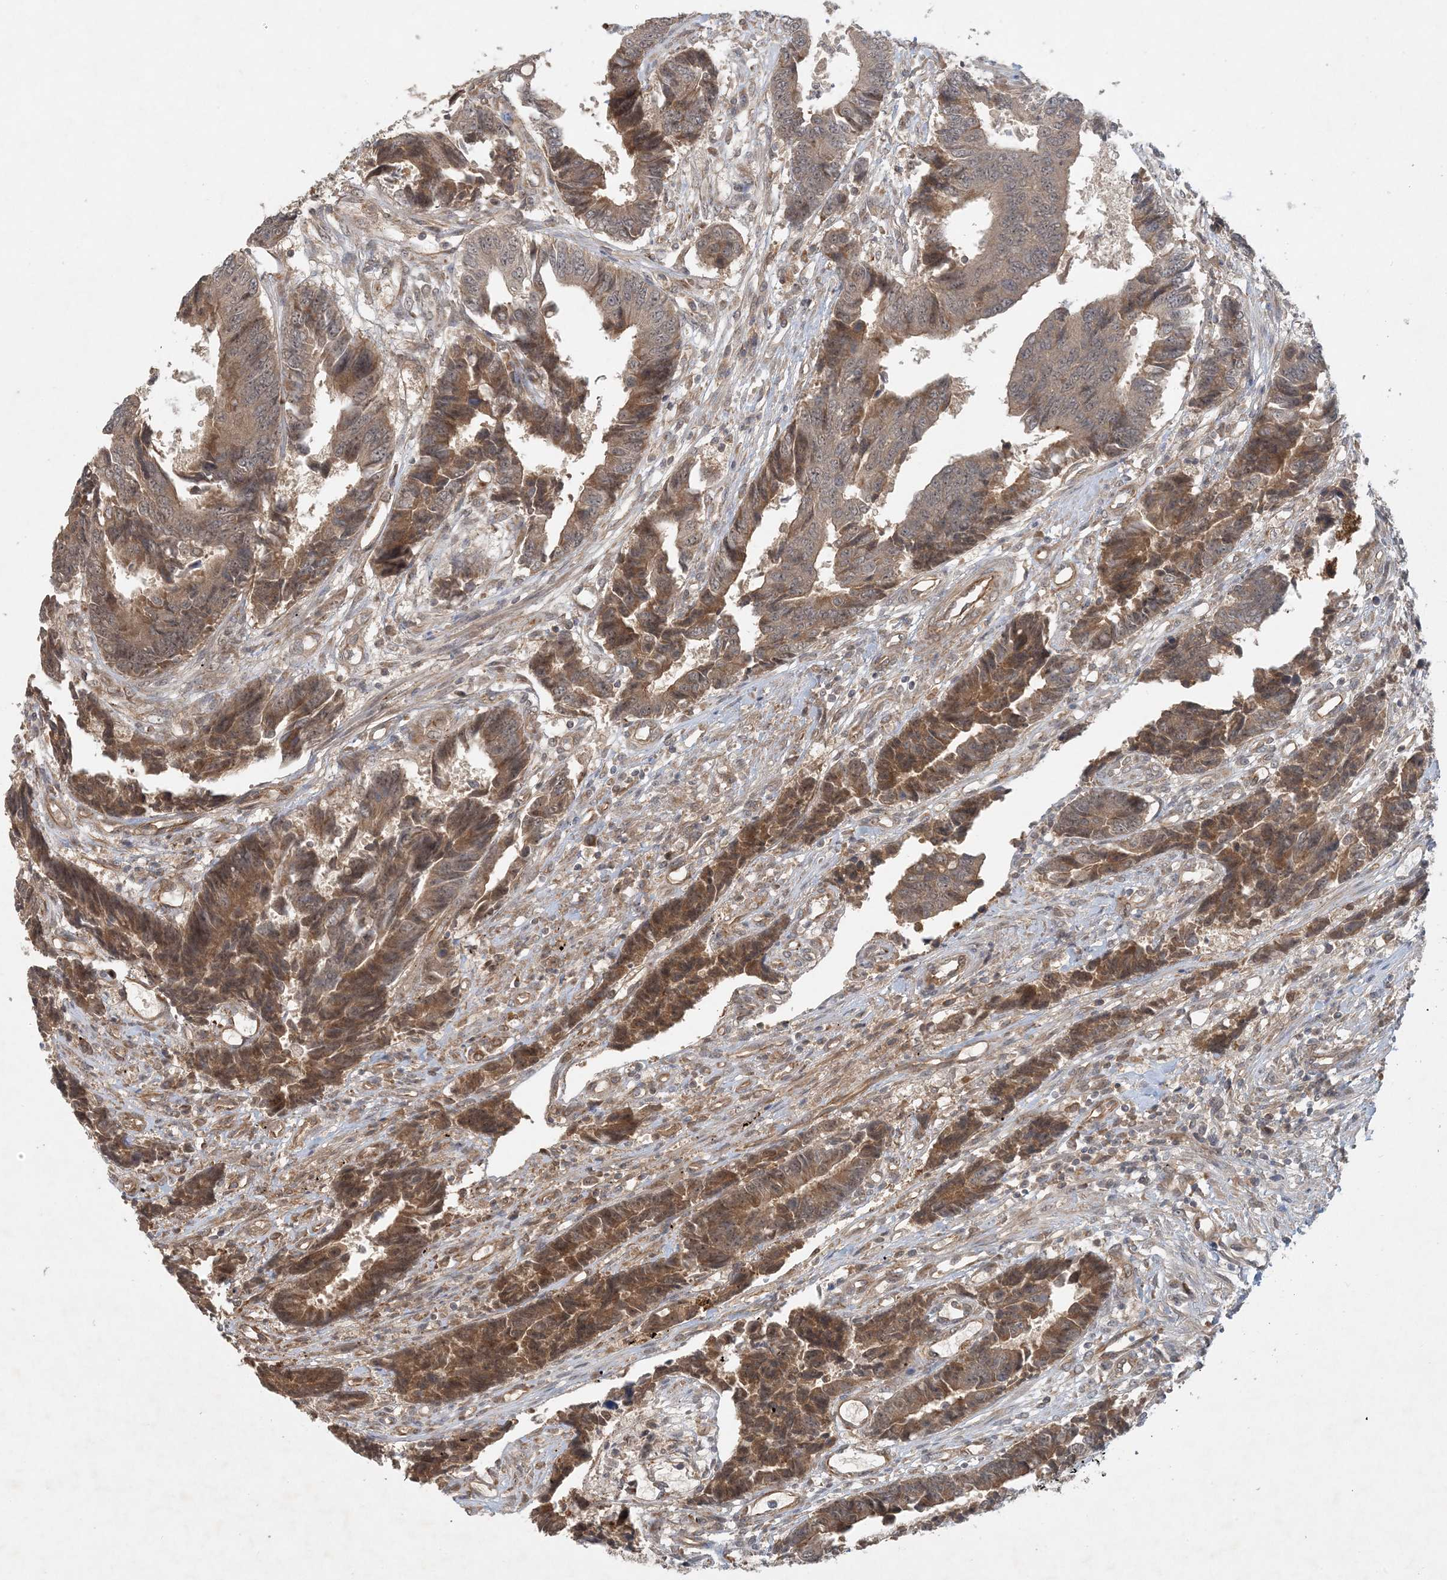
{"staining": {"intensity": "moderate", "quantity": "25%-75%", "location": "cytoplasmic/membranous"}, "tissue": "colorectal cancer", "cell_type": "Tumor cells", "image_type": "cancer", "snomed": [{"axis": "morphology", "description": "Adenocarcinoma, NOS"}, {"axis": "topography", "description": "Rectum"}], "caption": "Immunohistochemistry (DAB (3,3'-diaminobenzidine)) staining of colorectal cancer shows moderate cytoplasmic/membranous protein positivity in approximately 25%-75% of tumor cells.", "gene": "ZCCHC4", "patient": {"sex": "male", "age": 84}}